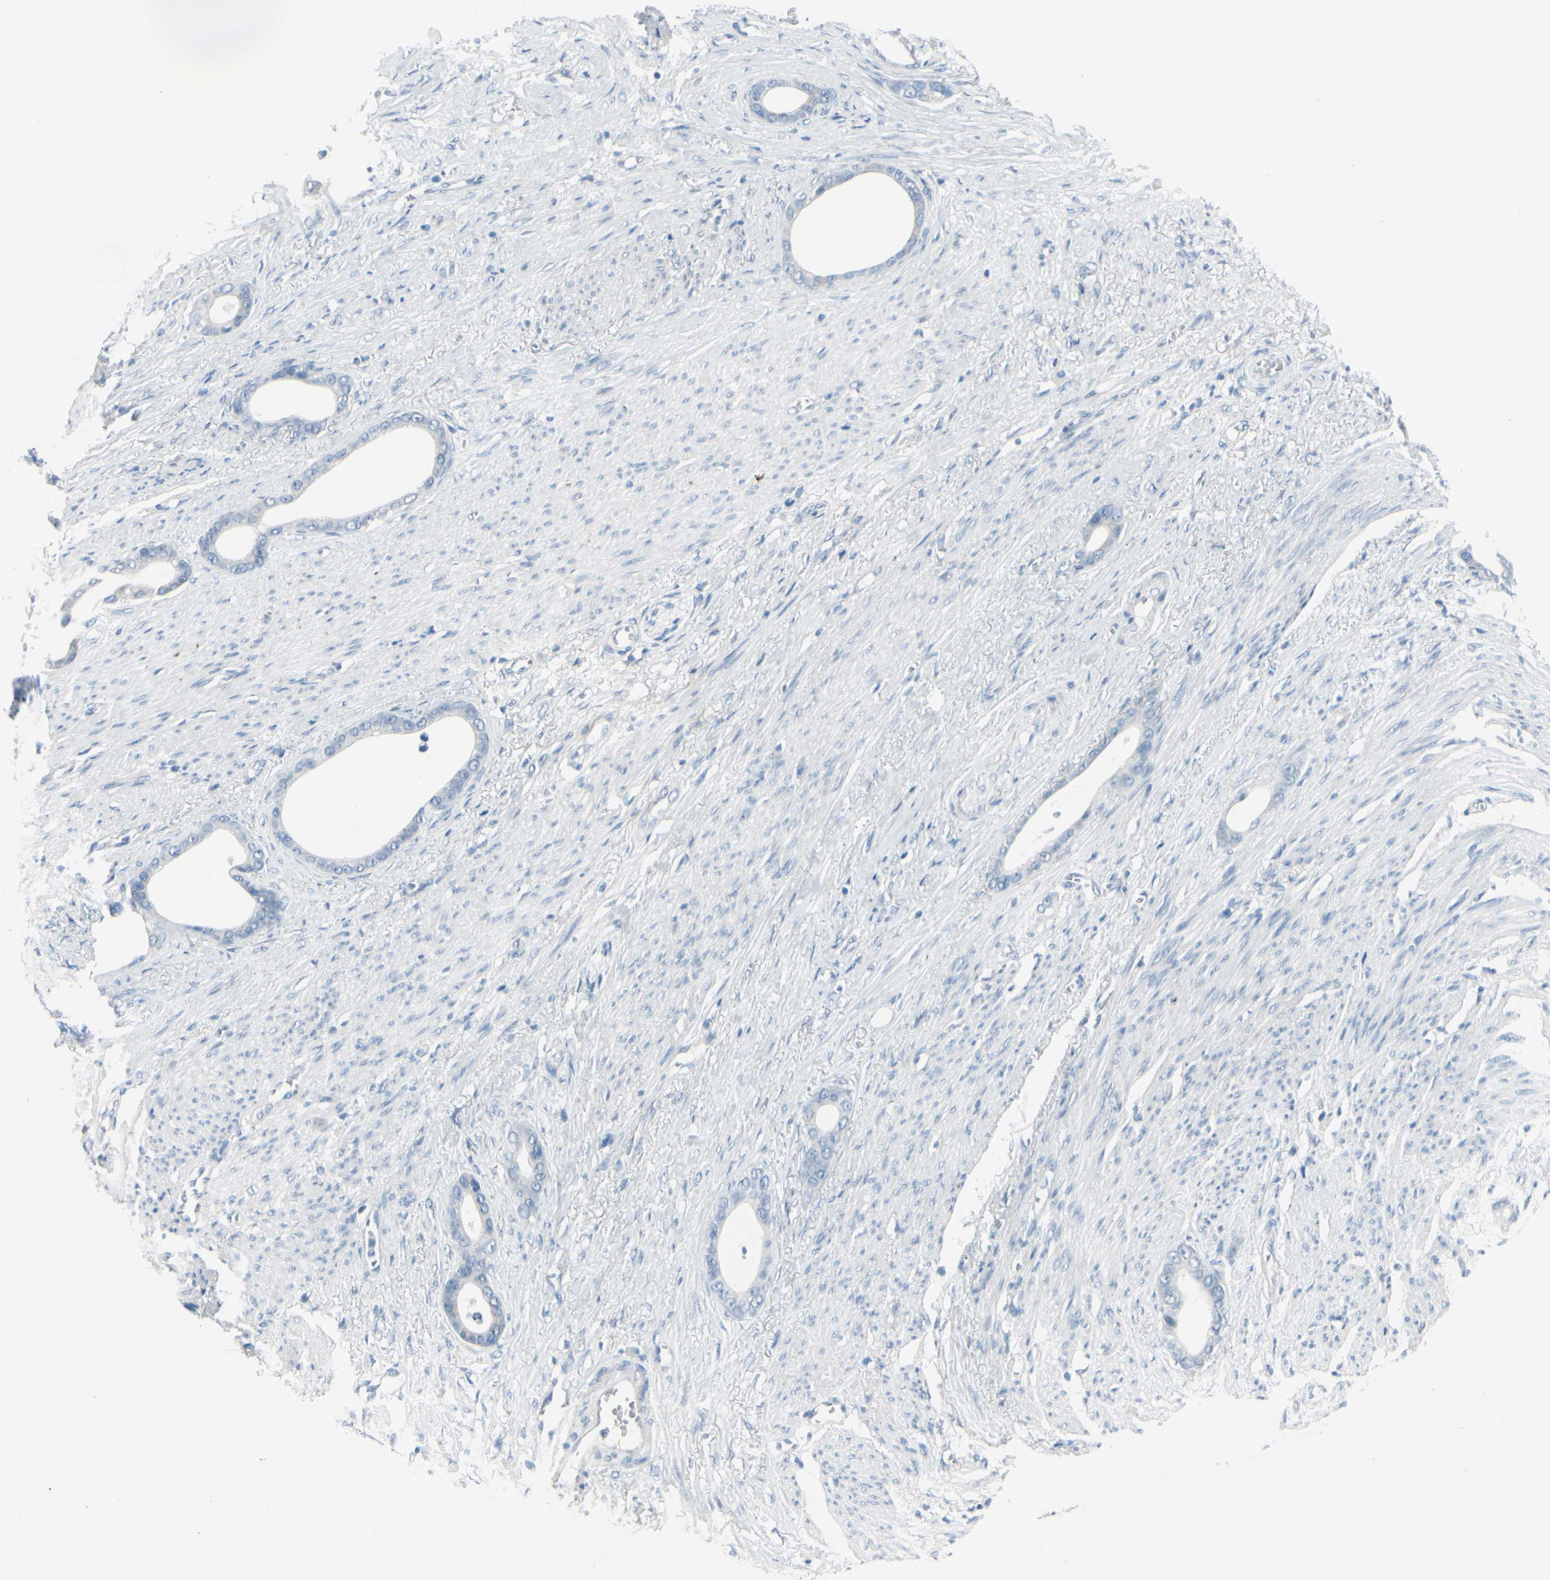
{"staining": {"intensity": "negative", "quantity": "none", "location": "none"}, "tissue": "stomach cancer", "cell_type": "Tumor cells", "image_type": "cancer", "snomed": [{"axis": "morphology", "description": "Adenocarcinoma, NOS"}, {"axis": "topography", "description": "Stomach"}], "caption": "Immunohistochemistry of human adenocarcinoma (stomach) displays no expression in tumor cells.", "gene": "PGR", "patient": {"sex": "female", "age": 75}}